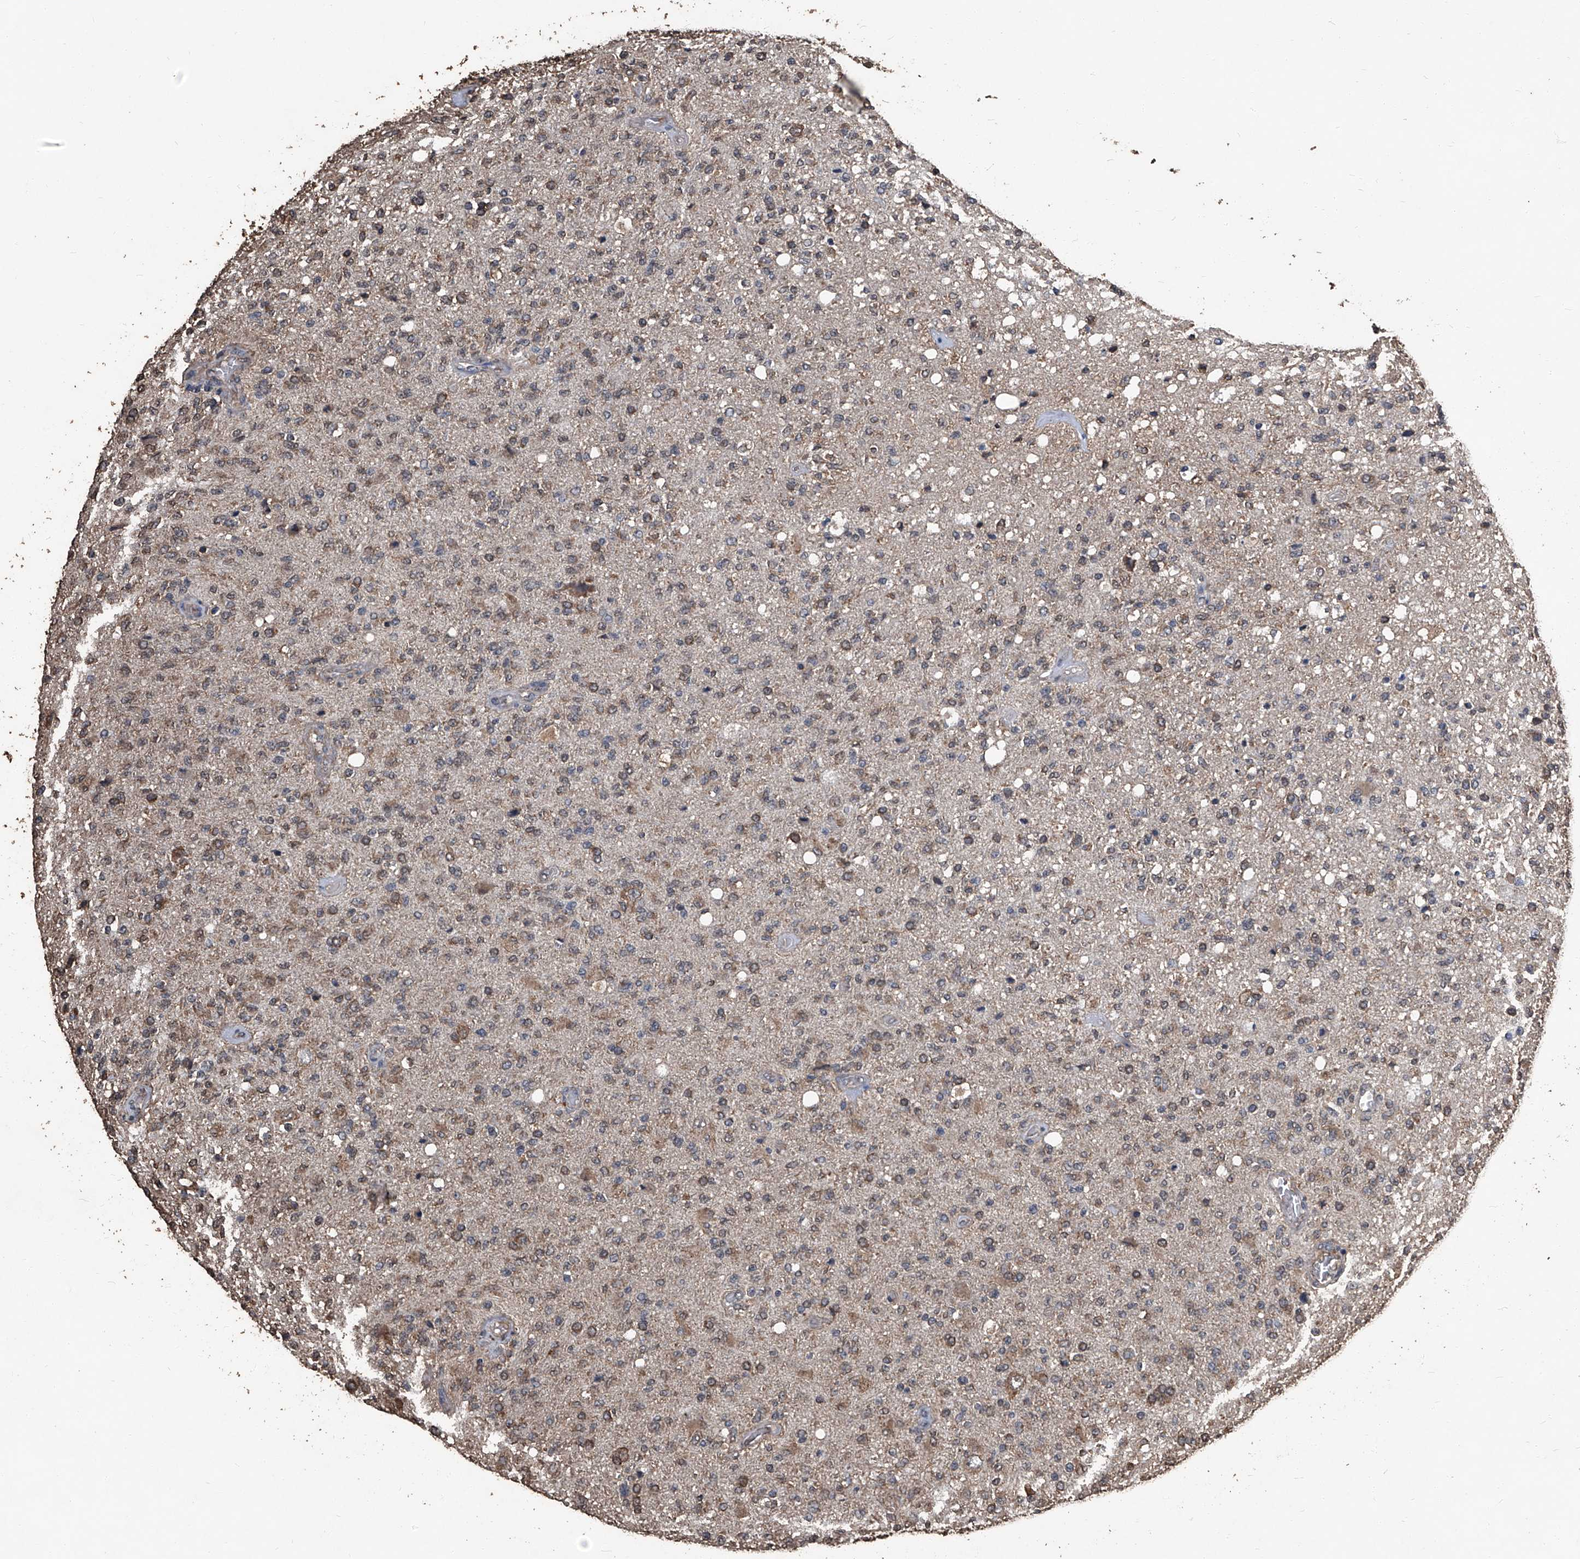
{"staining": {"intensity": "moderate", "quantity": "<25%", "location": "cytoplasmic/membranous"}, "tissue": "glioma", "cell_type": "Tumor cells", "image_type": "cancer", "snomed": [{"axis": "morphology", "description": "Normal tissue, NOS"}, {"axis": "morphology", "description": "Glioma, malignant, High grade"}, {"axis": "topography", "description": "Cerebral cortex"}], "caption": "Tumor cells demonstrate low levels of moderate cytoplasmic/membranous positivity in about <25% of cells in human malignant high-grade glioma.", "gene": "STARD7", "patient": {"sex": "male", "age": 77}}